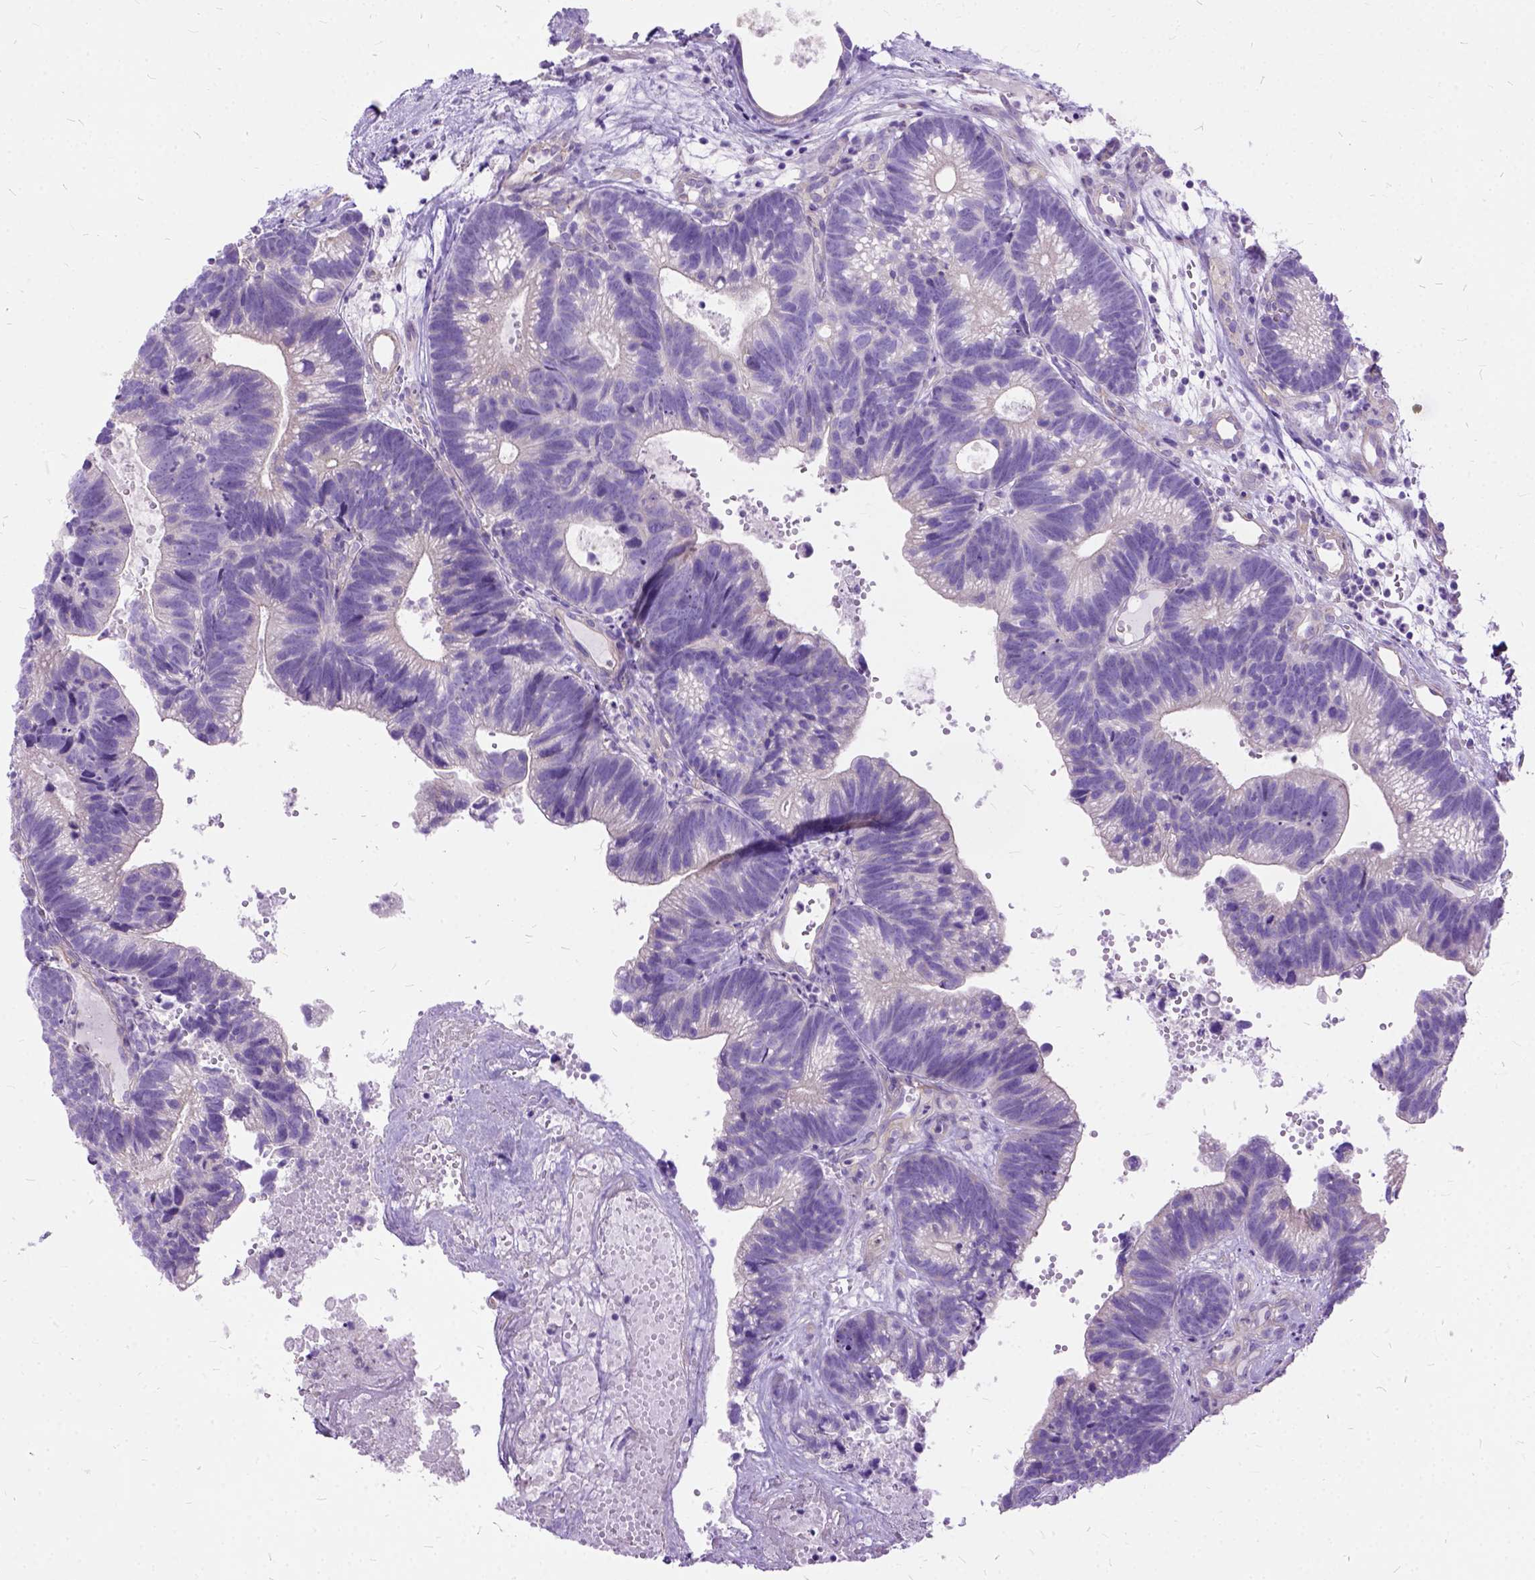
{"staining": {"intensity": "negative", "quantity": "none", "location": "none"}, "tissue": "head and neck cancer", "cell_type": "Tumor cells", "image_type": "cancer", "snomed": [{"axis": "morphology", "description": "Adenocarcinoma, NOS"}, {"axis": "topography", "description": "Head-Neck"}], "caption": "Immunohistochemistry (IHC) micrograph of human head and neck adenocarcinoma stained for a protein (brown), which displays no expression in tumor cells.", "gene": "ARL9", "patient": {"sex": "male", "age": 62}}